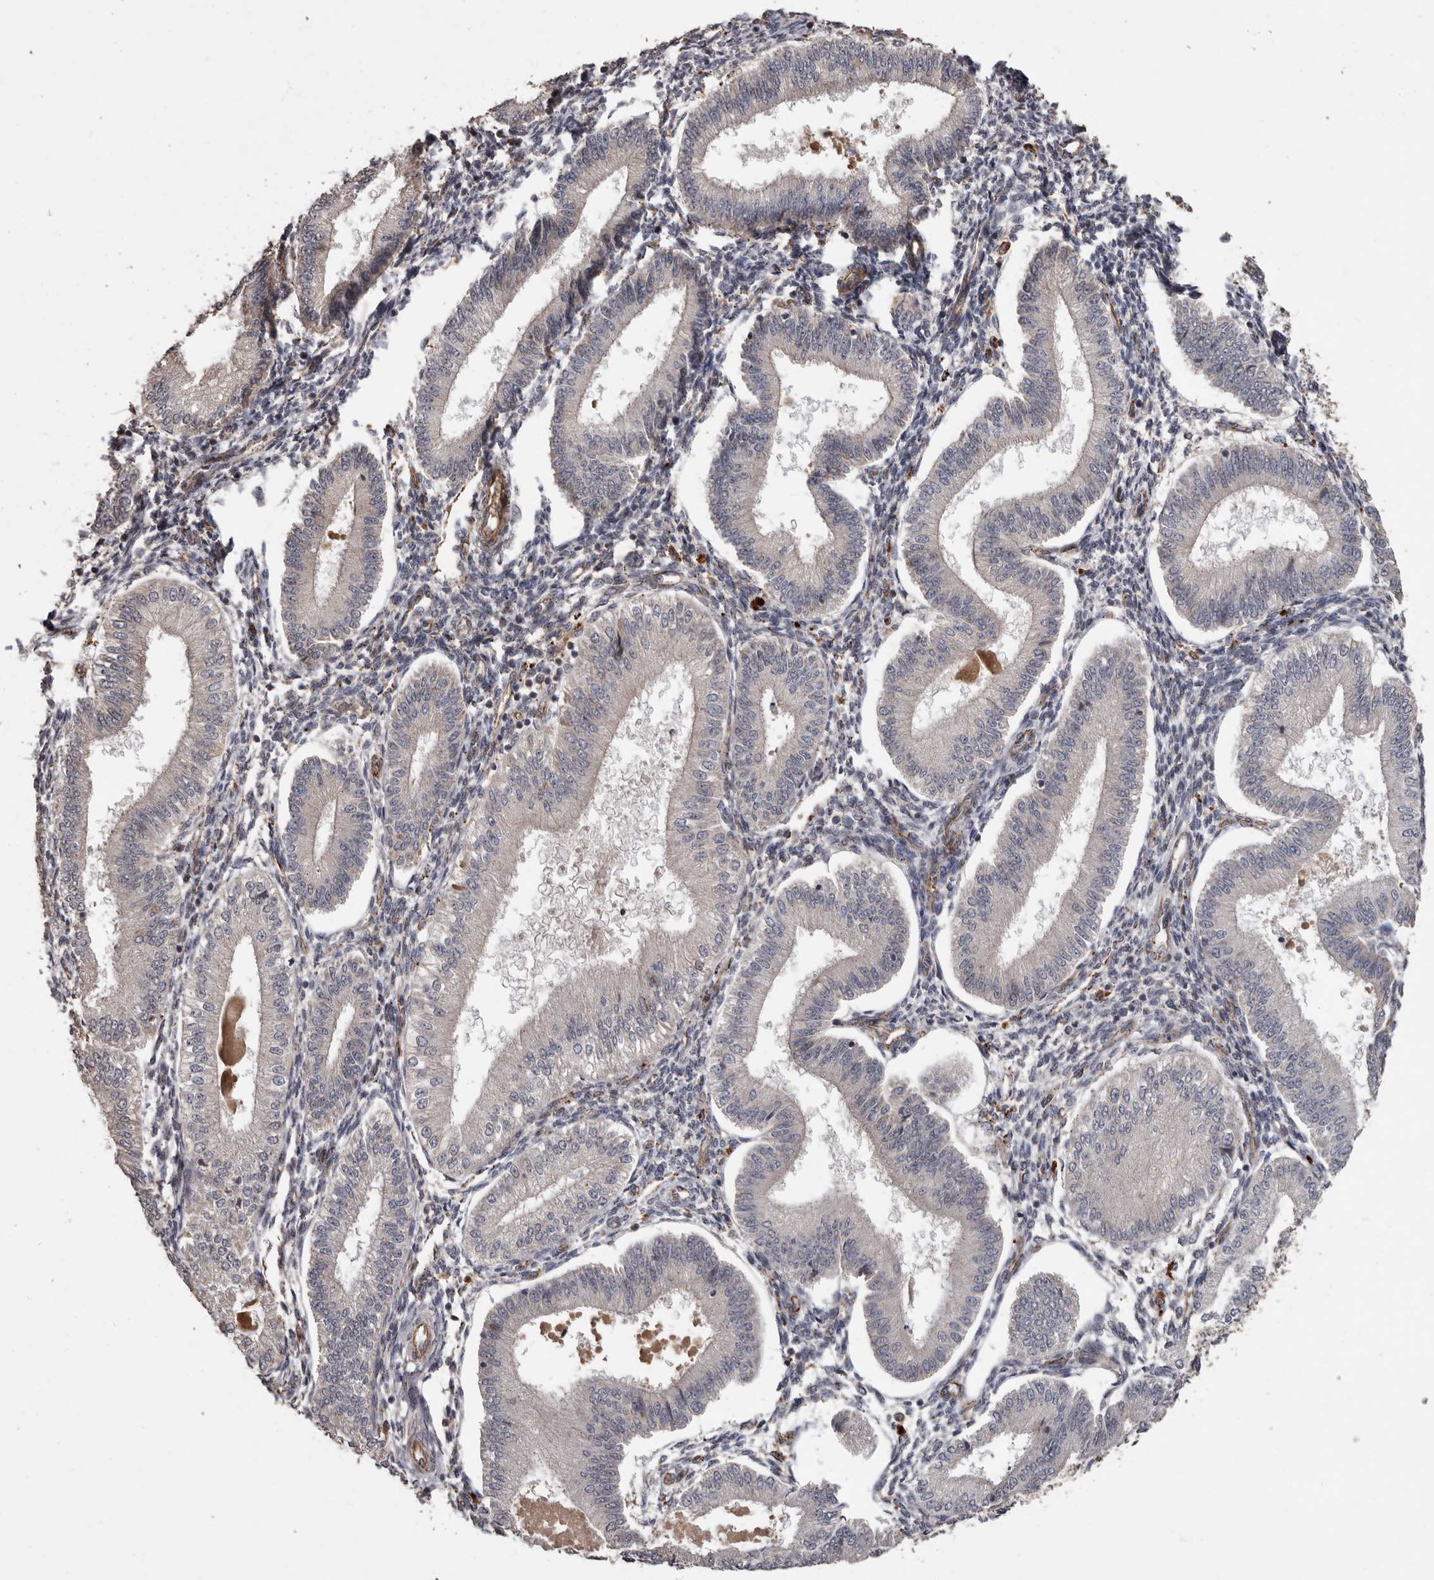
{"staining": {"intensity": "moderate", "quantity": "25%-75%", "location": "cytoplasmic/membranous"}, "tissue": "endometrium", "cell_type": "Cells in endometrial stroma", "image_type": "normal", "snomed": [{"axis": "morphology", "description": "Normal tissue, NOS"}, {"axis": "topography", "description": "Endometrium"}], "caption": "Unremarkable endometrium was stained to show a protein in brown. There is medium levels of moderate cytoplasmic/membranous positivity in about 25%-75% of cells in endometrial stroma. (DAB (3,3'-diaminobenzidine) = brown stain, brightfield microscopy at high magnification).", "gene": "BRAT1", "patient": {"sex": "female", "age": 39}}